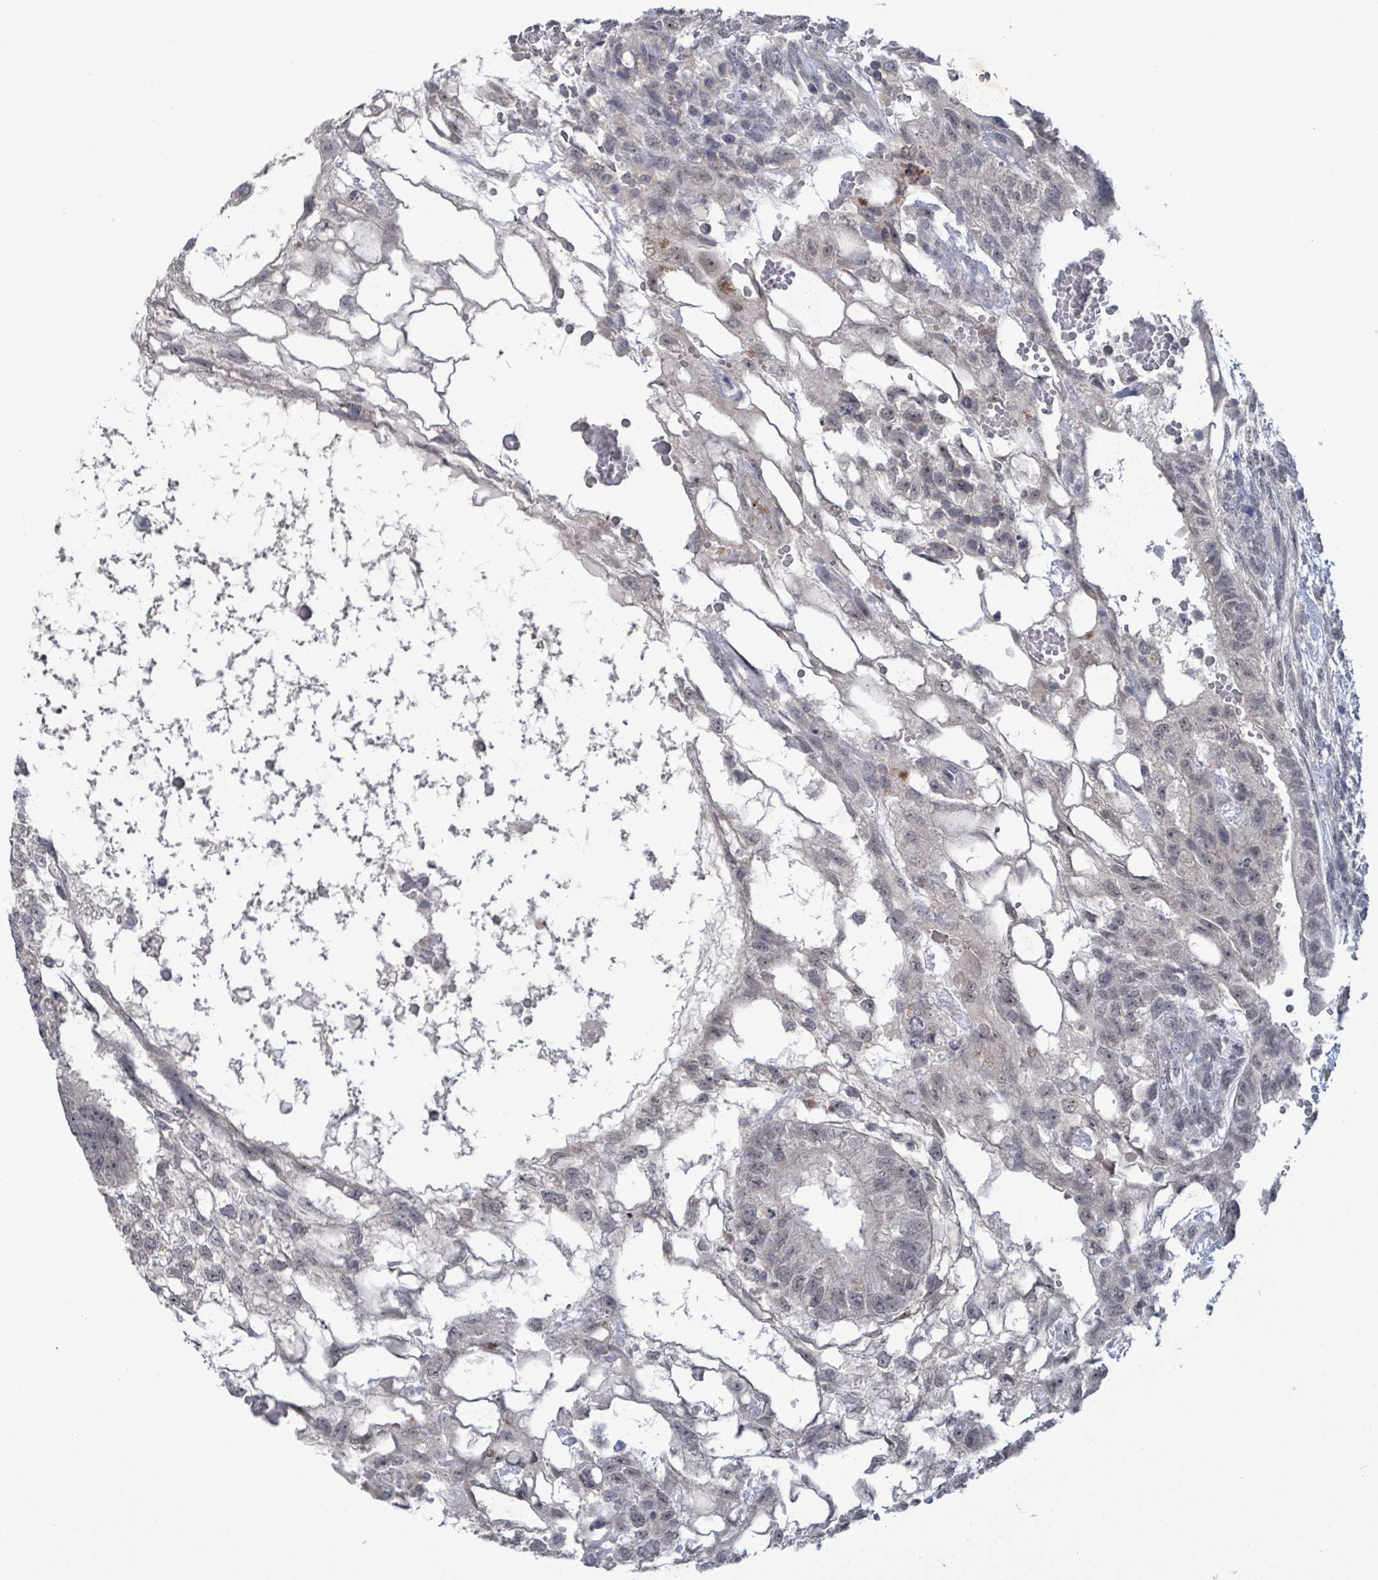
{"staining": {"intensity": "negative", "quantity": "none", "location": "none"}, "tissue": "testis cancer", "cell_type": "Tumor cells", "image_type": "cancer", "snomed": [{"axis": "morphology", "description": "Normal tissue, NOS"}, {"axis": "morphology", "description": "Carcinoma, Embryonal, NOS"}, {"axis": "topography", "description": "Testis"}], "caption": "The immunohistochemistry (IHC) photomicrograph has no significant expression in tumor cells of testis cancer (embryonal carcinoma) tissue.", "gene": "AMMECR1", "patient": {"sex": "male", "age": 32}}